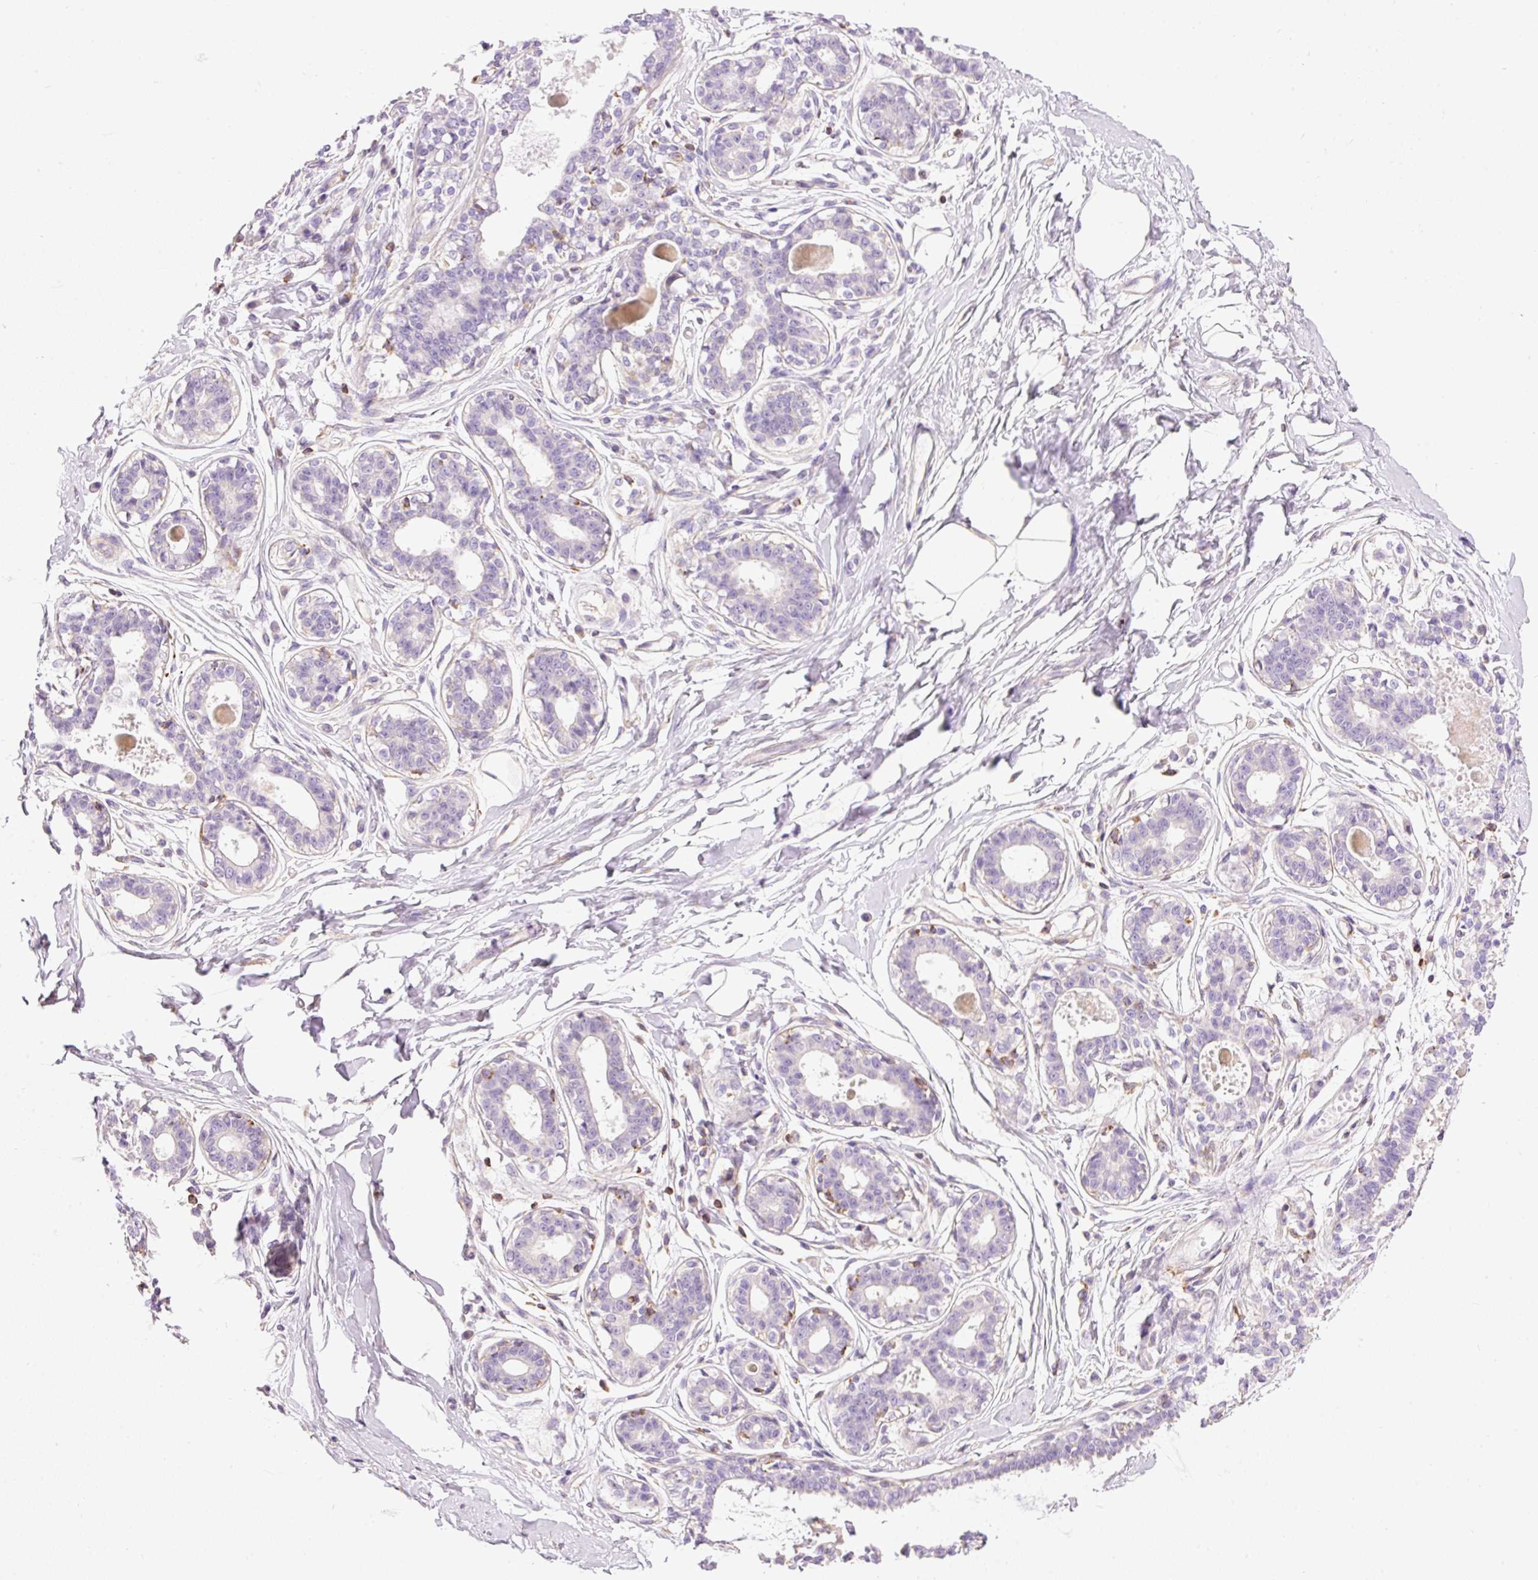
{"staining": {"intensity": "negative", "quantity": "none", "location": "none"}, "tissue": "breast", "cell_type": "Adipocytes", "image_type": "normal", "snomed": [{"axis": "morphology", "description": "Normal tissue, NOS"}, {"axis": "topography", "description": "Breast"}], "caption": "This is an IHC micrograph of benign breast. There is no positivity in adipocytes.", "gene": "DOK6", "patient": {"sex": "female", "age": 45}}